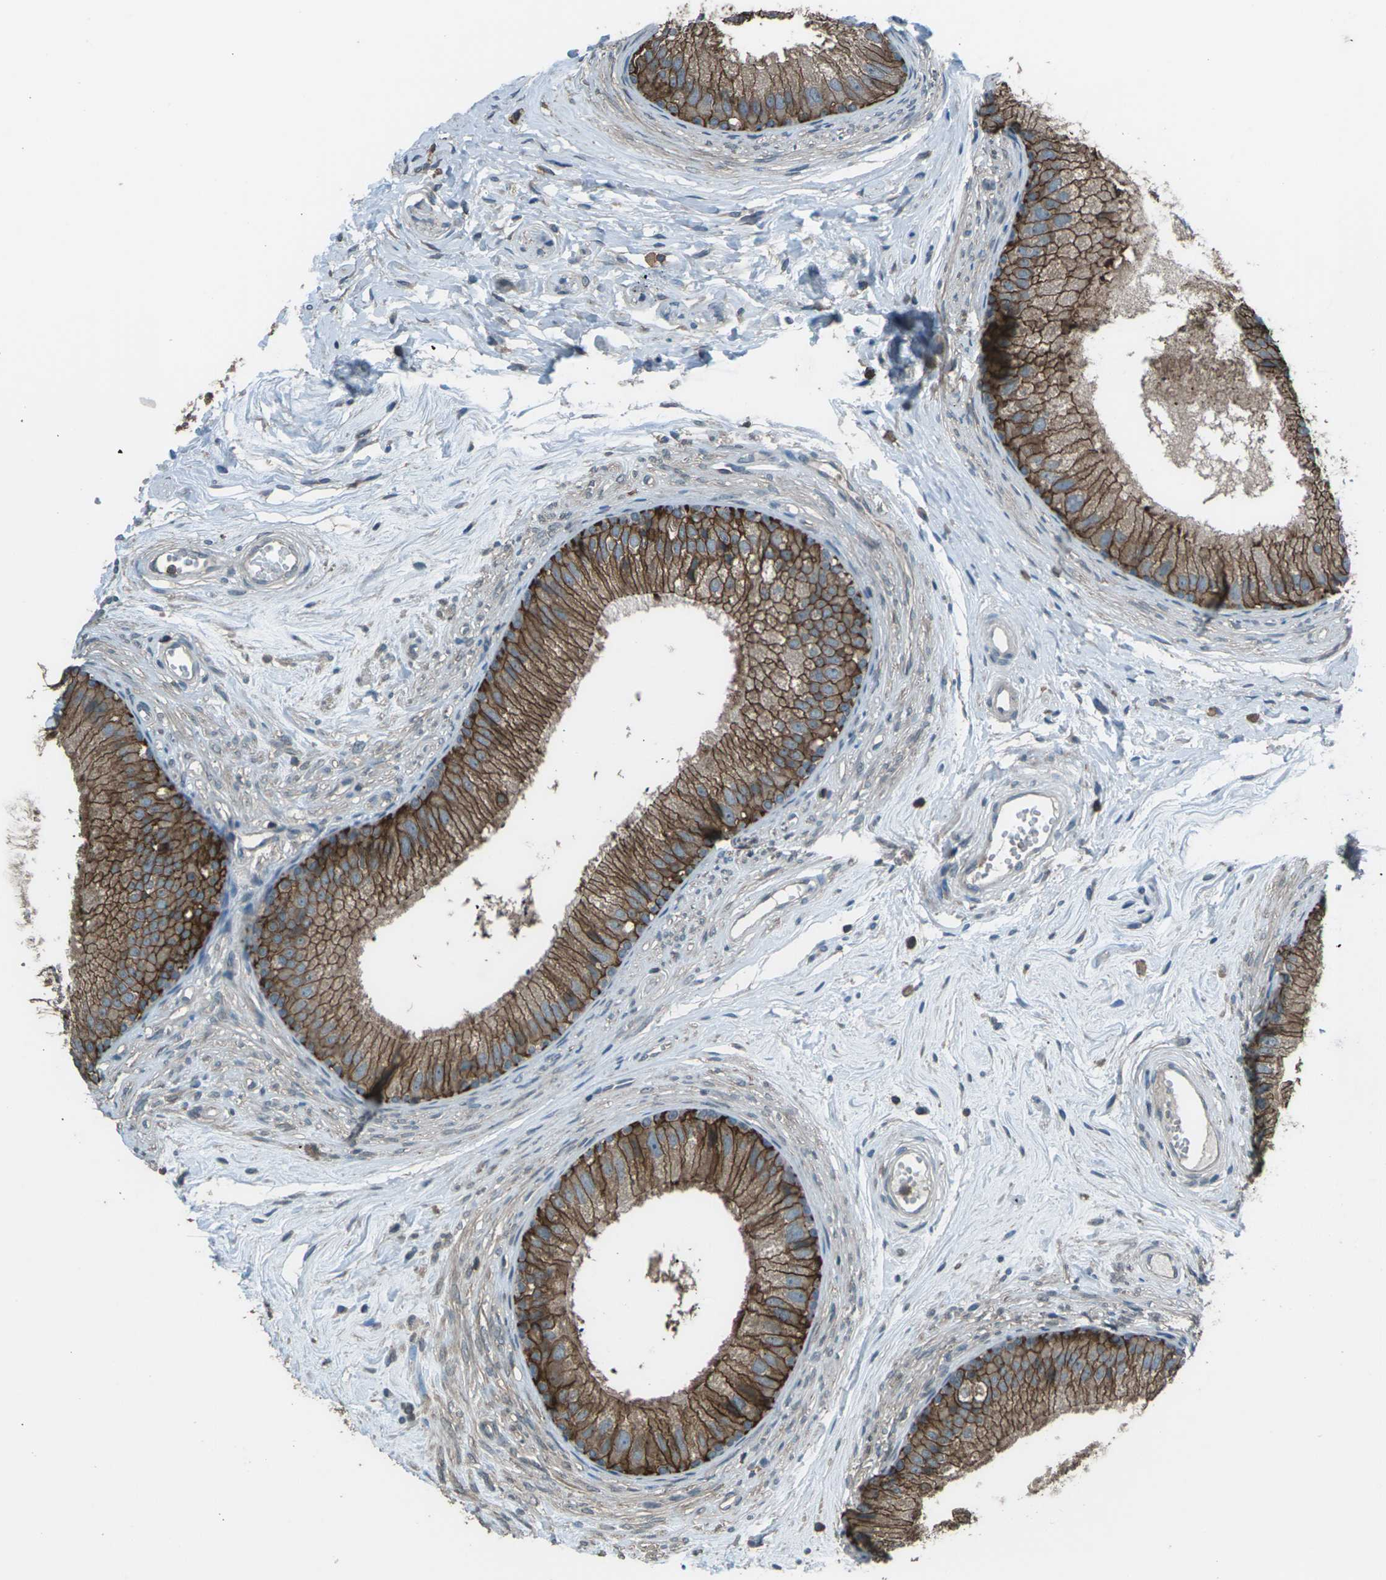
{"staining": {"intensity": "moderate", "quantity": ">75%", "location": "cytoplasmic/membranous"}, "tissue": "epididymis", "cell_type": "Glandular cells", "image_type": "normal", "snomed": [{"axis": "morphology", "description": "Normal tissue, NOS"}, {"axis": "topography", "description": "Epididymis"}], "caption": "Immunohistochemical staining of unremarkable epididymis shows medium levels of moderate cytoplasmic/membranous staining in about >75% of glandular cells. Using DAB (3,3'-diaminobenzidine) (brown) and hematoxylin (blue) stains, captured at high magnification using brightfield microscopy.", "gene": "CMTM4", "patient": {"sex": "male", "age": 56}}